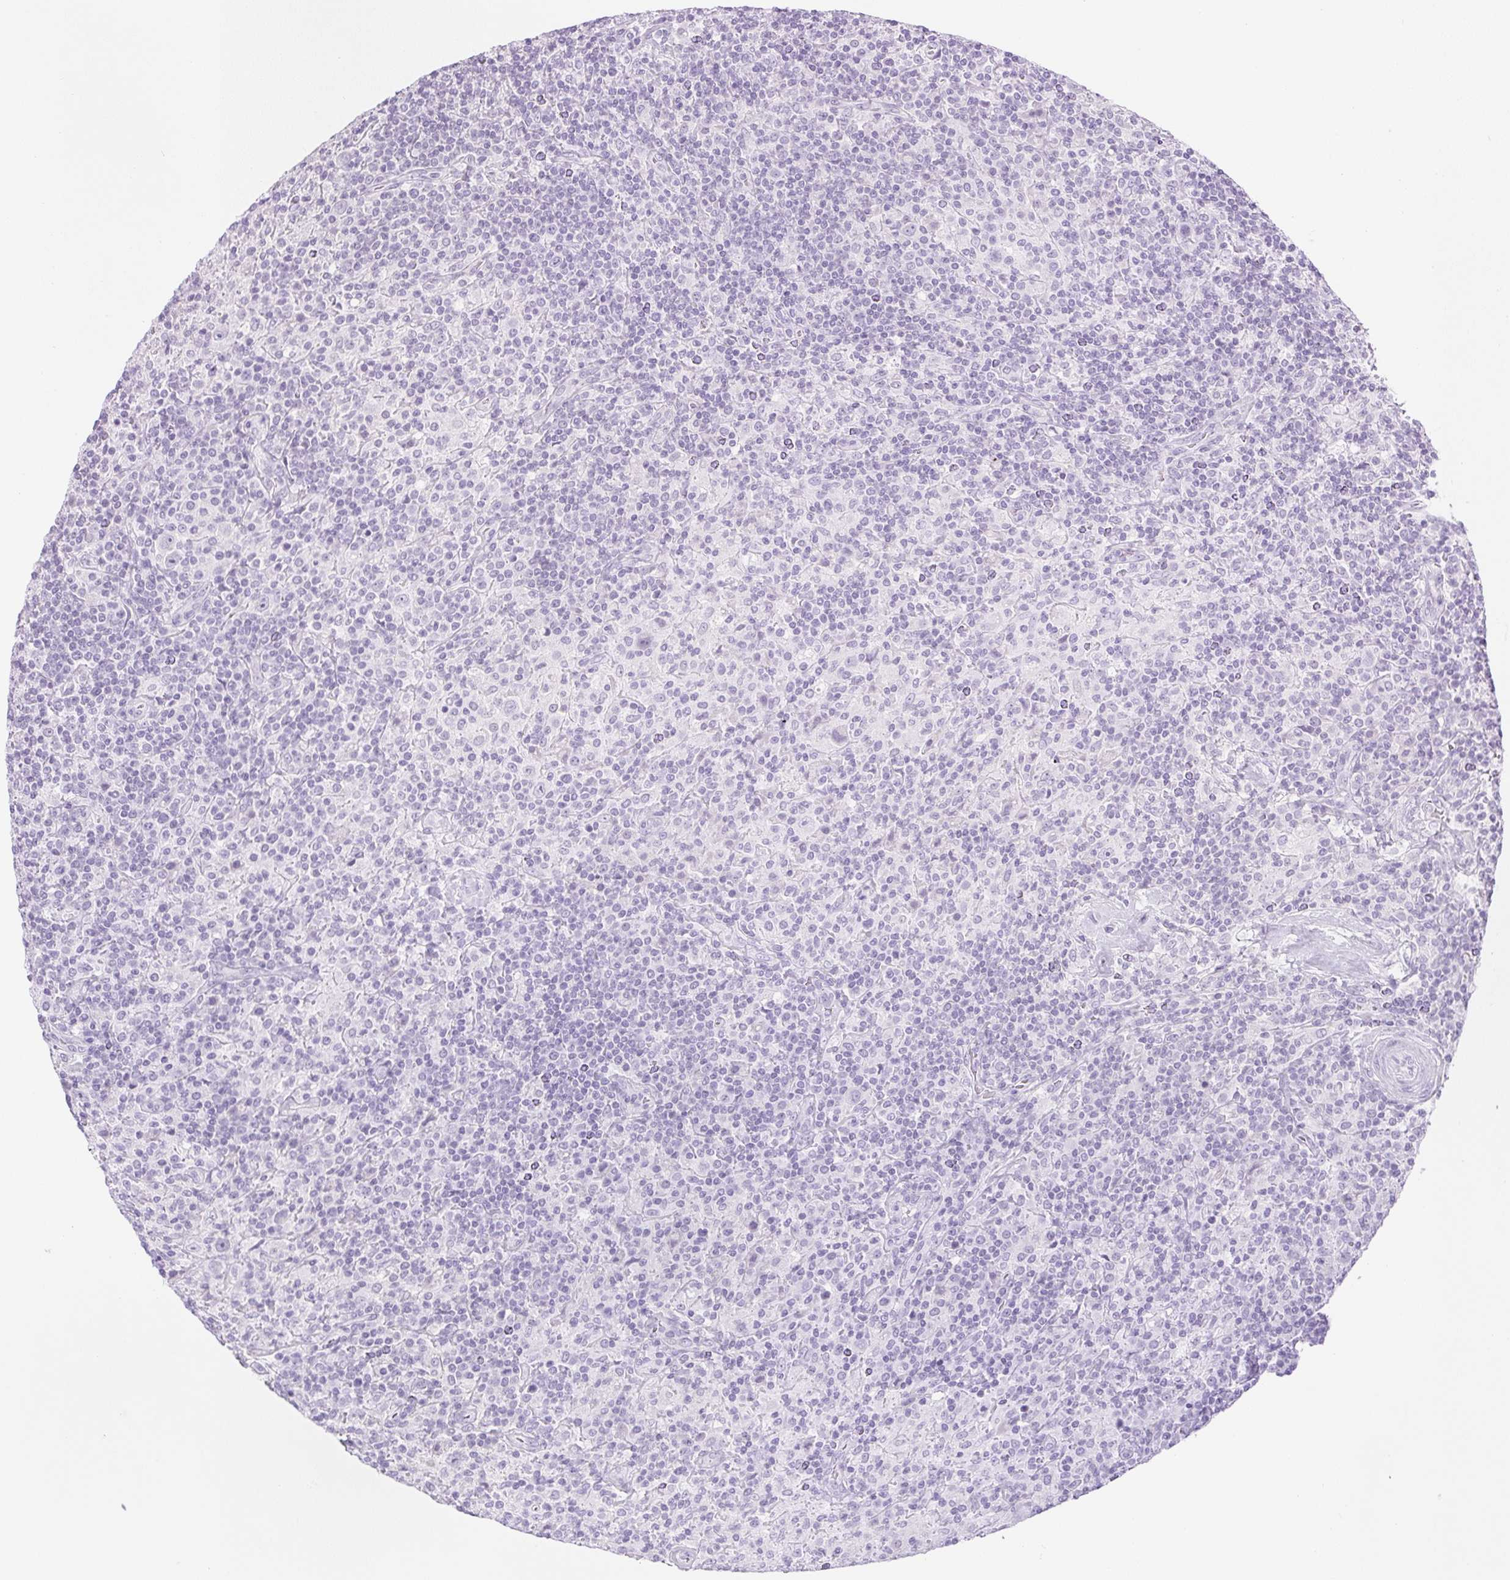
{"staining": {"intensity": "negative", "quantity": "none", "location": "none"}, "tissue": "lymphoma", "cell_type": "Tumor cells", "image_type": "cancer", "snomed": [{"axis": "morphology", "description": "Hodgkin's disease, NOS"}, {"axis": "topography", "description": "Lymph node"}], "caption": "An IHC micrograph of lymphoma is shown. There is no staining in tumor cells of lymphoma. The staining is performed using DAB (3,3'-diaminobenzidine) brown chromogen with nuclei counter-stained in using hematoxylin.", "gene": "CPB1", "patient": {"sex": "male", "age": 70}}